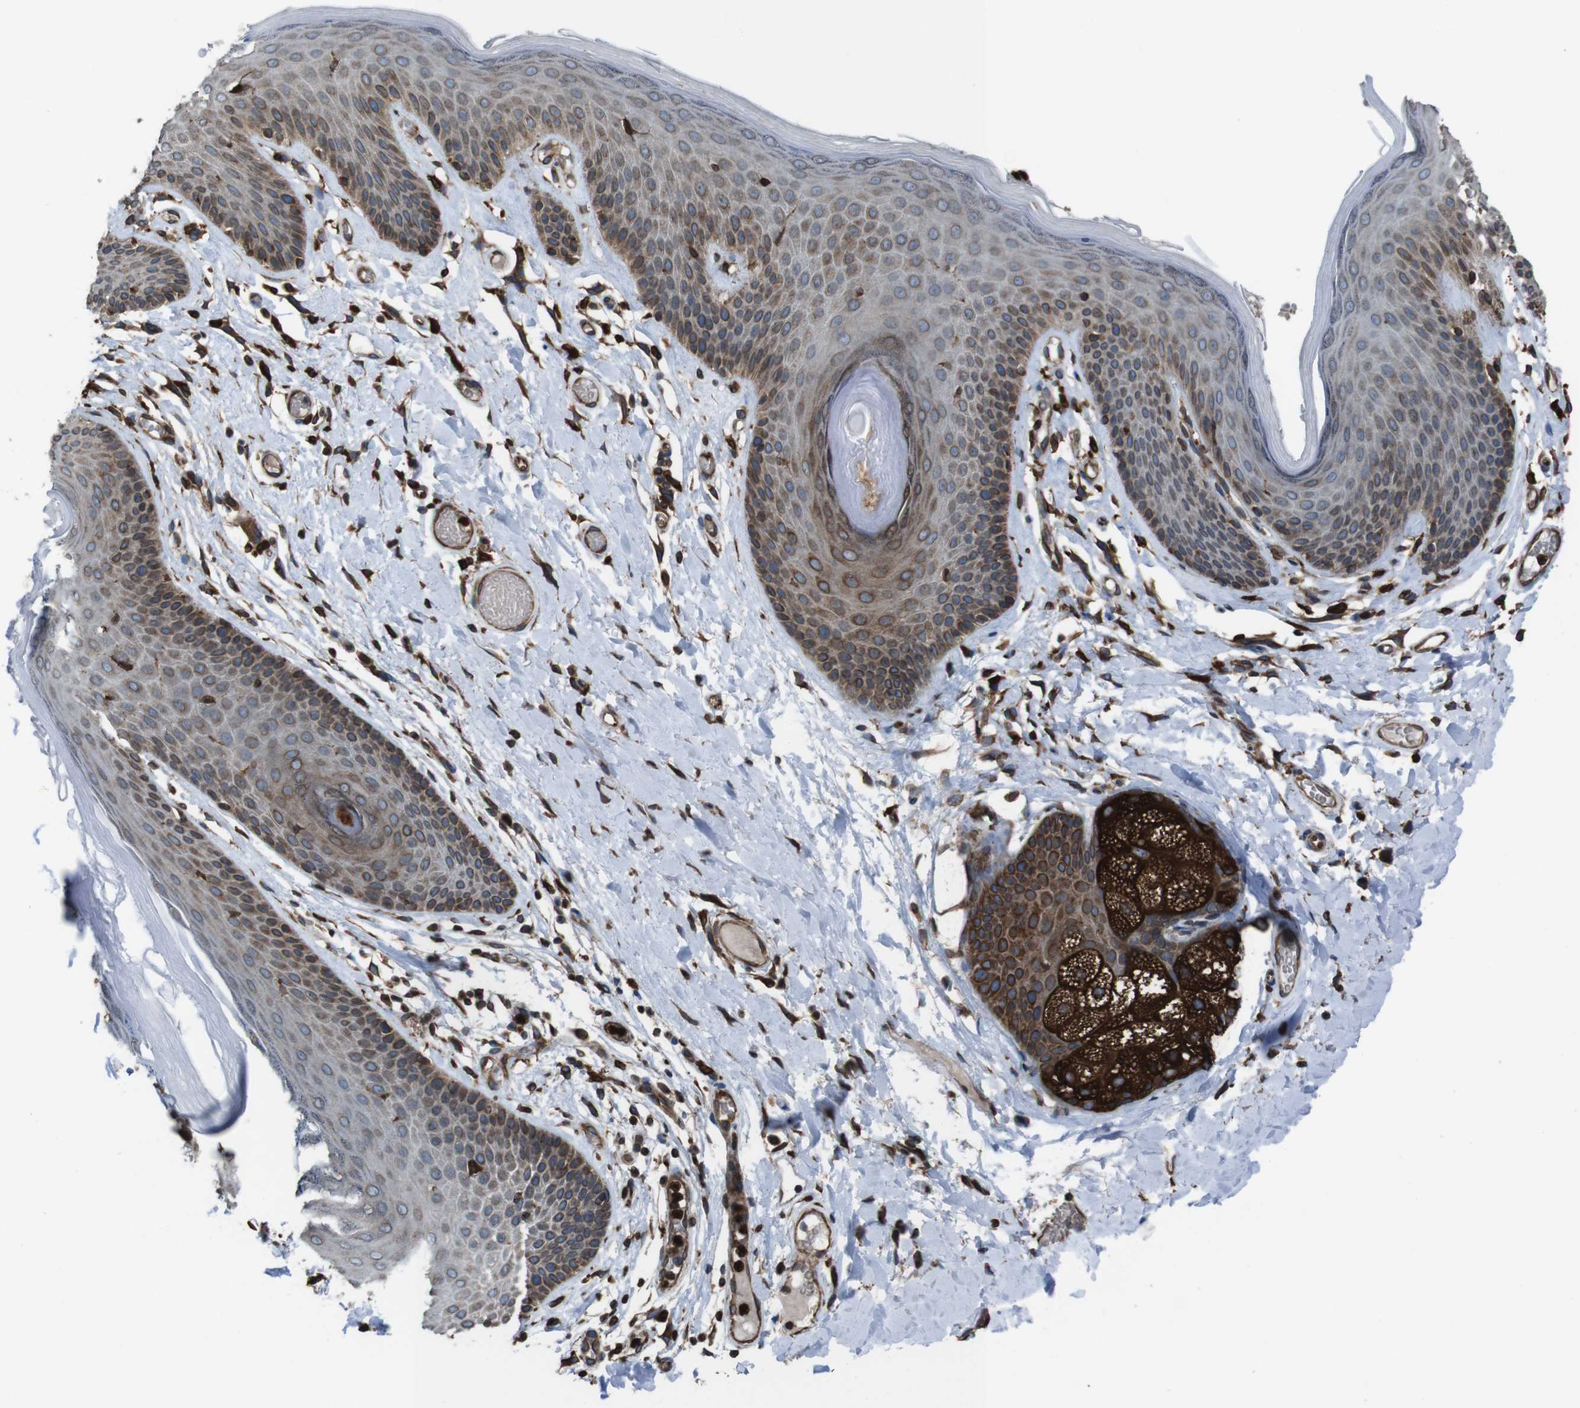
{"staining": {"intensity": "moderate", "quantity": "25%-75%", "location": "cytoplasmic/membranous,nuclear"}, "tissue": "skin", "cell_type": "Epidermal cells", "image_type": "normal", "snomed": [{"axis": "morphology", "description": "Normal tissue, NOS"}, {"axis": "topography", "description": "Vulva"}], "caption": "Immunohistochemical staining of normal human skin demonstrates medium levels of moderate cytoplasmic/membranous,nuclear expression in about 25%-75% of epidermal cells. (Brightfield microscopy of DAB IHC at high magnification).", "gene": "APMAP", "patient": {"sex": "female", "age": 73}}